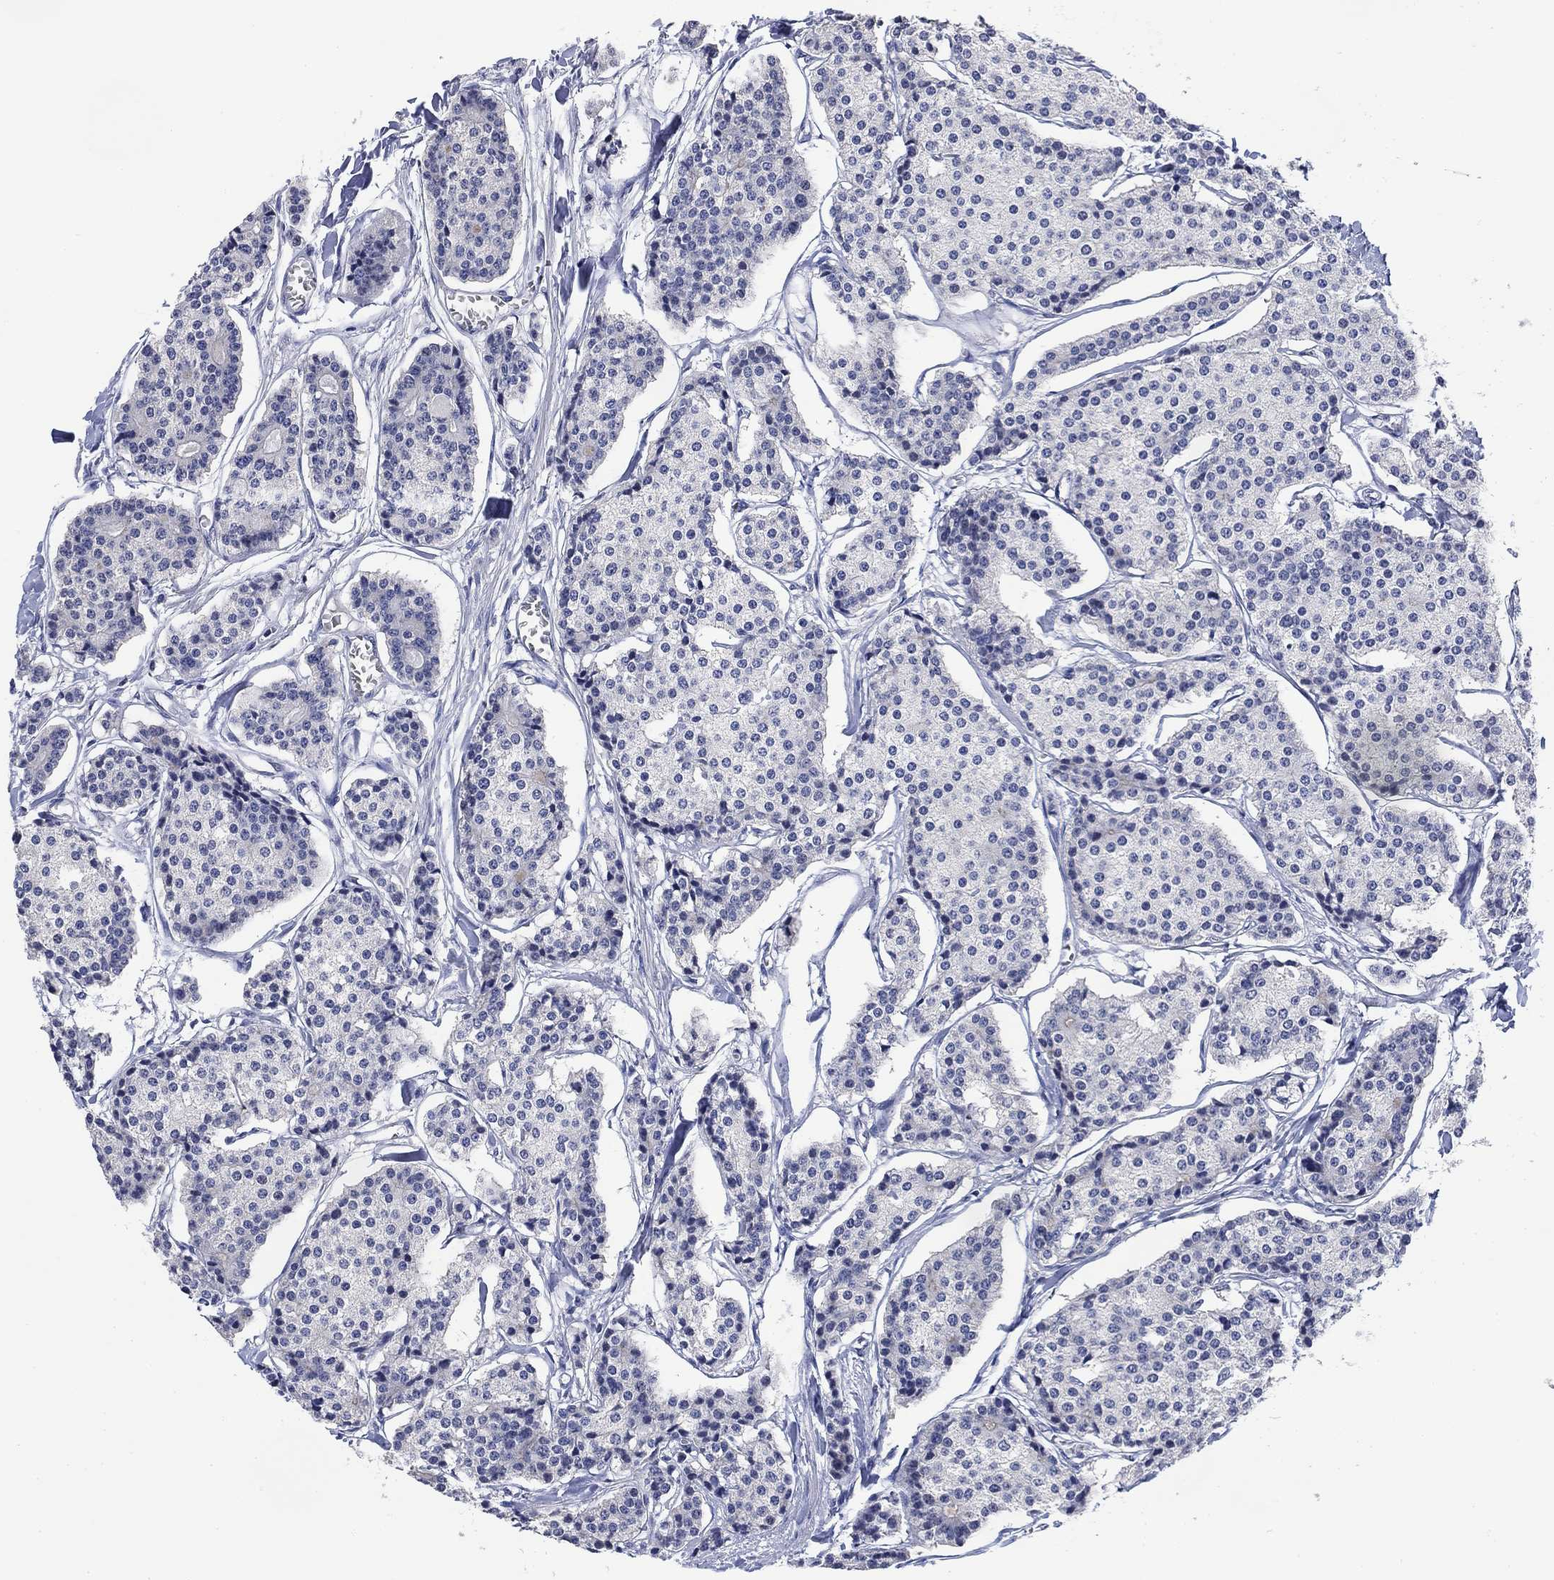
{"staining": {"intensity": "negative", "quantity": "none", "location": "none"}, "tissue": "carcinoid", "cell_type": "Tumor cells", "image_type": "cancer", "snomed": [{"axis": "morphology", "description": "Carcinoid, malignant, NOS"}, {"axis": "topography", "description": "Small intestine"}], "caption": "Immunohistochemistry (IHC) of carcinoid (malignant) reveals no positivity in tumor cells.", "gene": "DAZL", "patient": {"sex": "female", "age": 65}}